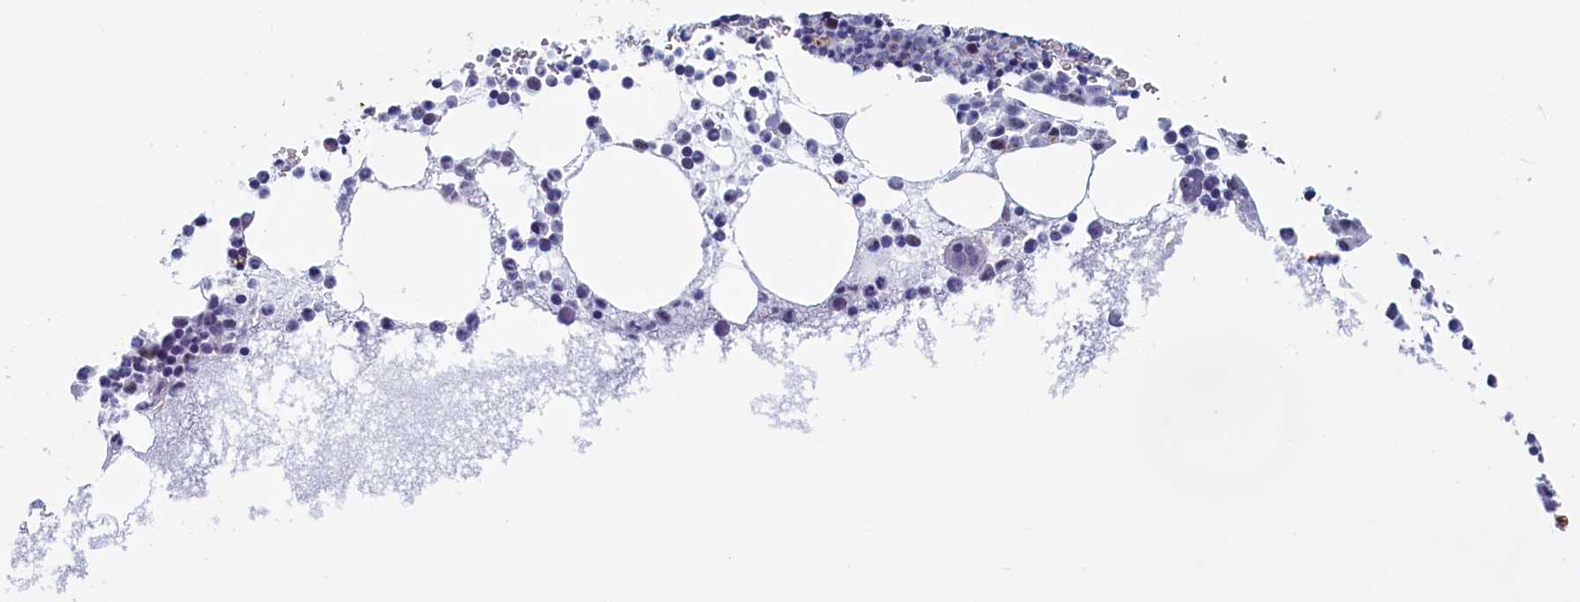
{"staining": {"intensity": "moderate", "quantity": "<25%", "location": "nuclear"}, "tissue": "bone marrow", "cell_type": "Hematopoietic cells", "image_type": "normal", "snomed": [{"axis": "morphology", "description": "Normal tissue, NOS"}, {"axis": "topography", "description": "Bone marrow"}], "caption": "High-magnification brightfield microscopy of normal bone marrow stained with DAB (brown) and counterstained with hematoxylin (blue). hematopoietic cells exhibit moderate nuclear expression is identified in approximately<25% of cells. The staining is performed using DAB (3,3'-diaminobenzidine) brown chromogen to label protein expression. The nuclei are counter-stained blue using hematoxylin.", "gene": "WDR76", "patient": {"sex": "female", "age": 78}}